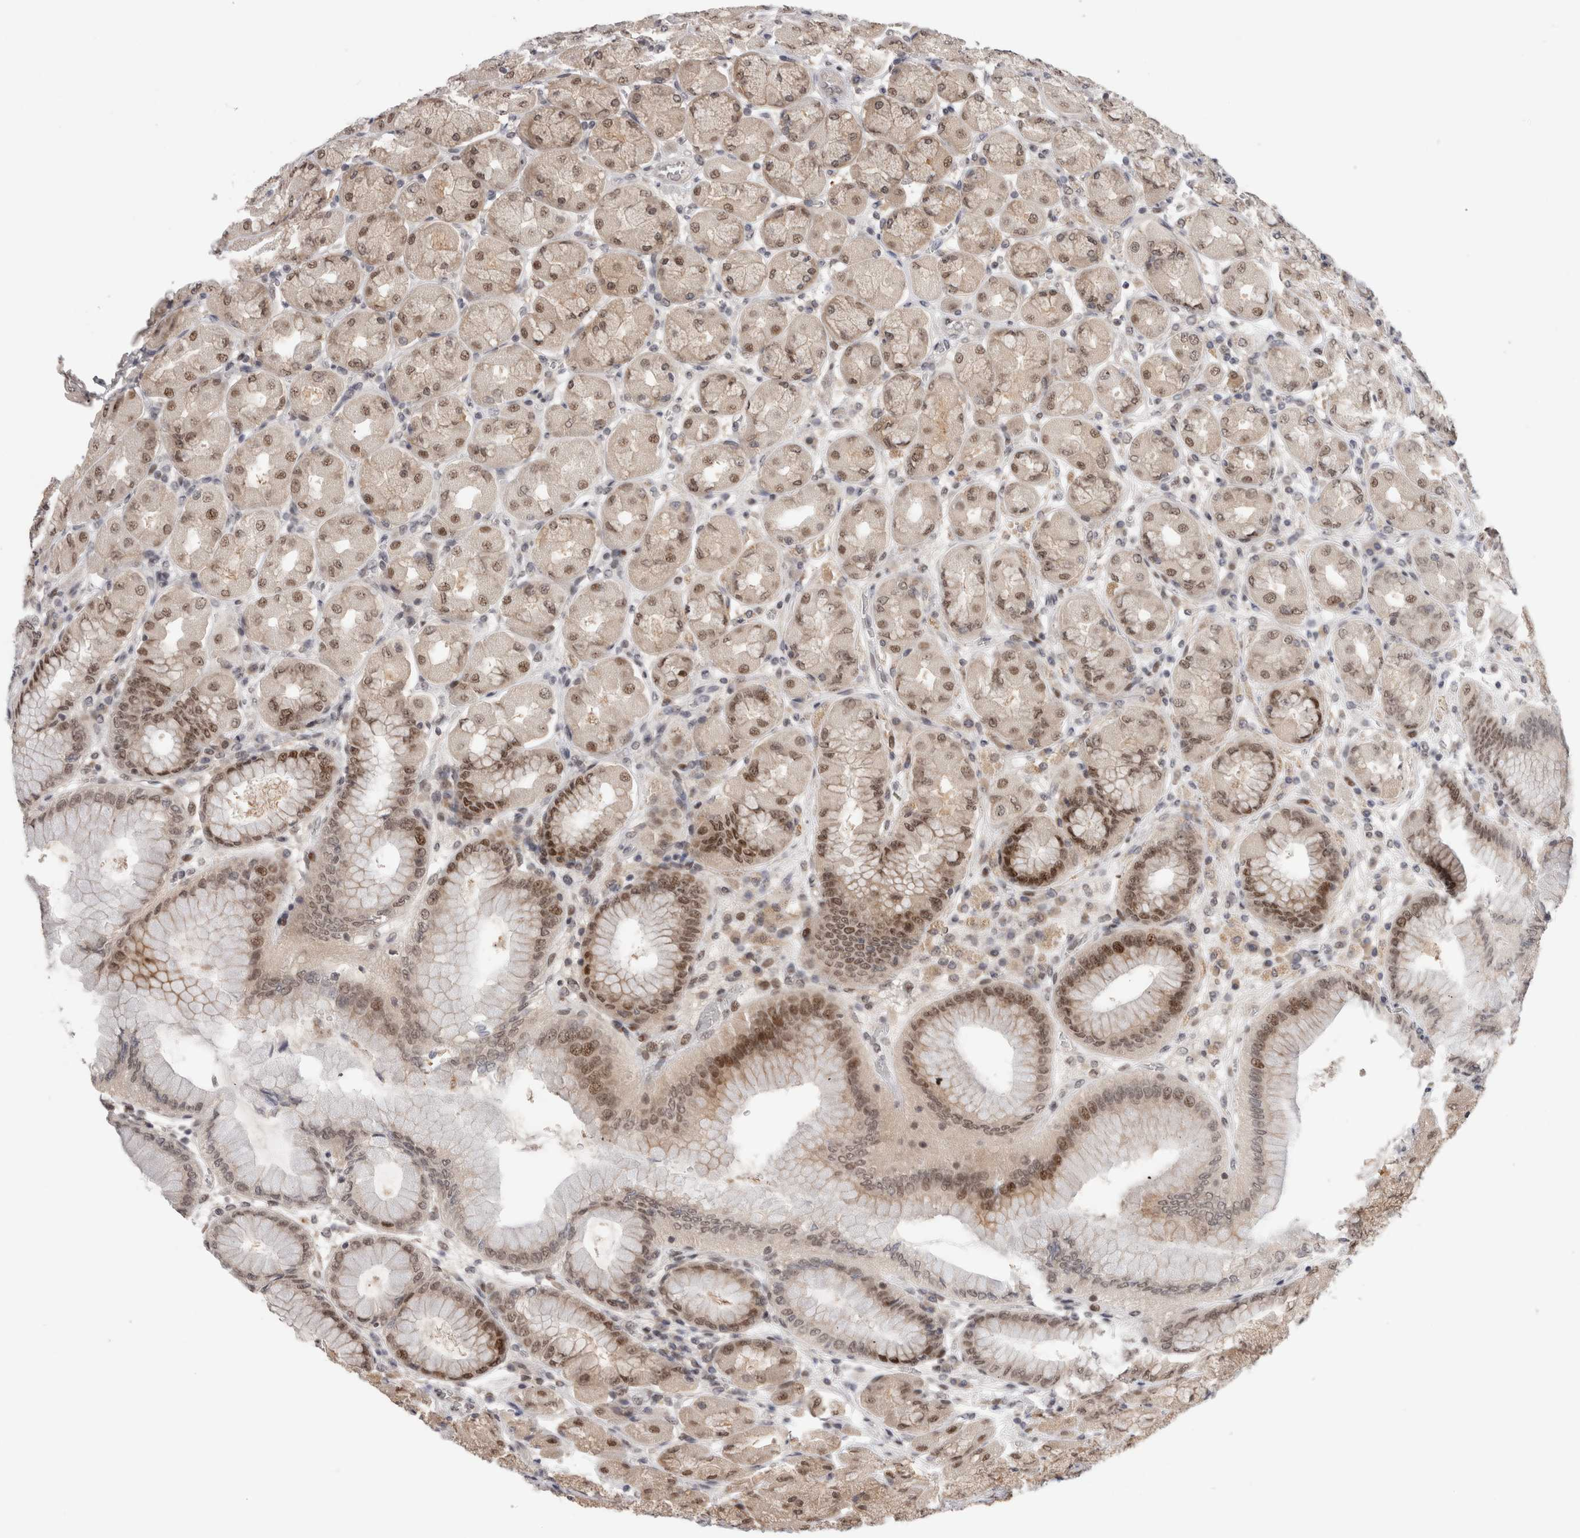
{"staining": {"intensity": "moderate", "quantity": ">75%", "location": "cytoplasmic/membranous,nuclear"}, "tissue": "stomach", "cell_type": "Glandular cells", "image_type": "normal", "snomed": [{"axis": "morphology", "description": "Normal tissue, NOS"}, {"axis": "topography", "description": "Stomach, upper"}], "caption": "IHC histopathology image of normal stomach stained for a protein (brown), which reveals medium levels of moderate cytoplasmic/membranous,nuclear expression in approximately >75% of glandular cells.", "gene": "ZNF521", "patient": {"sex": "female", "age": 56}}